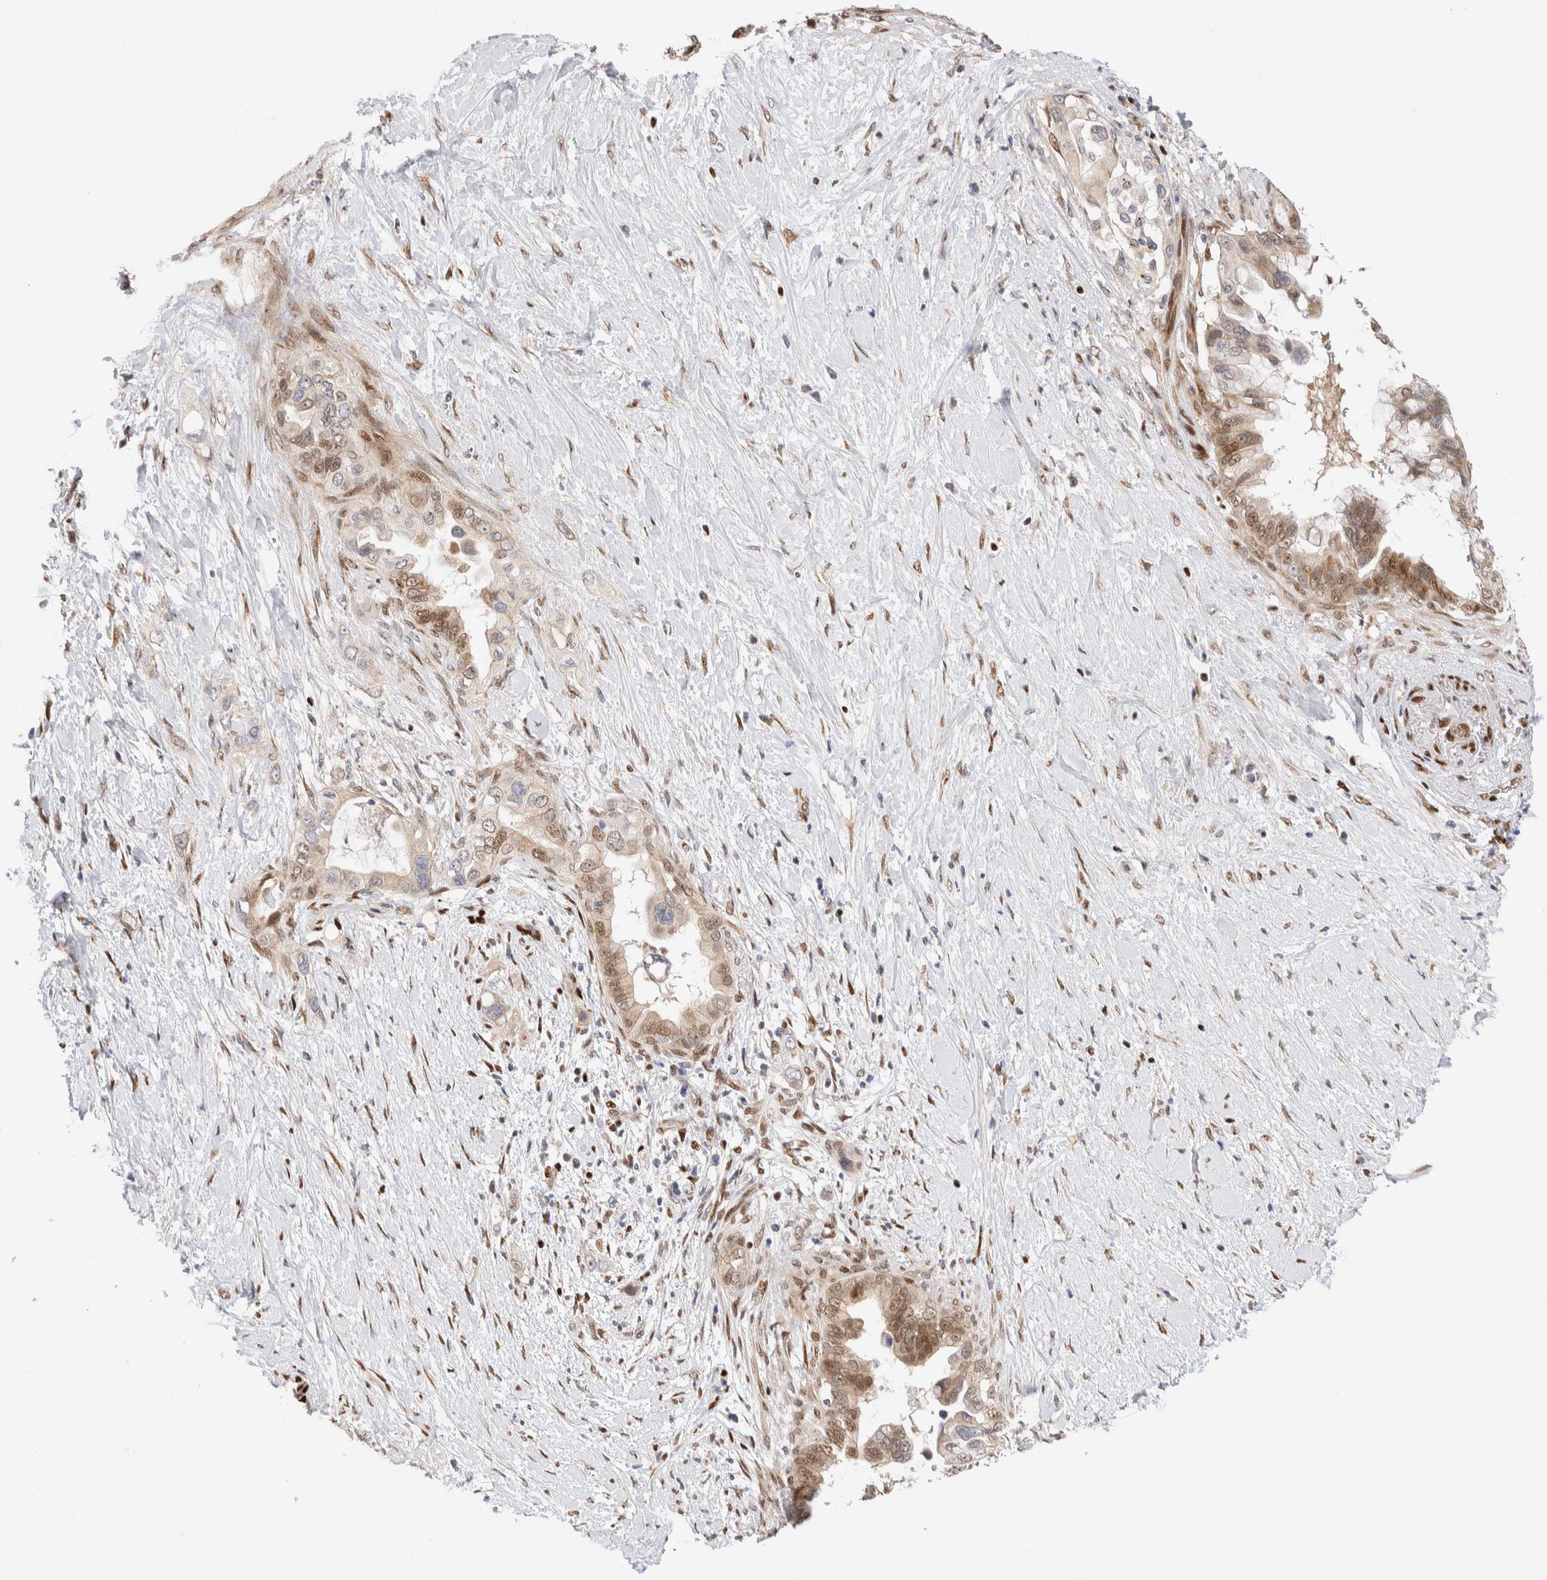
{"staining": {"intensity": "moderate", "quantity": ">75%", "location": "cytoplasmic/membranous"}, "tissue": "pancreatic cancer", "cell_type": "Tumor cells", "image_type": "cancer", "snomed": [{"axis": "morphology", "description": "Adenocarcinoma, NOS"}, {"axis": "topography", "description": "Pancreas"}], "caption": "A brown stain shows moderate cytoplasmic/membranous positivity of a protein in pancreatic adenocarcinoma tumor cells.", "gene": "NSMAF", "patient": {"sex": "female", "age": 56}}